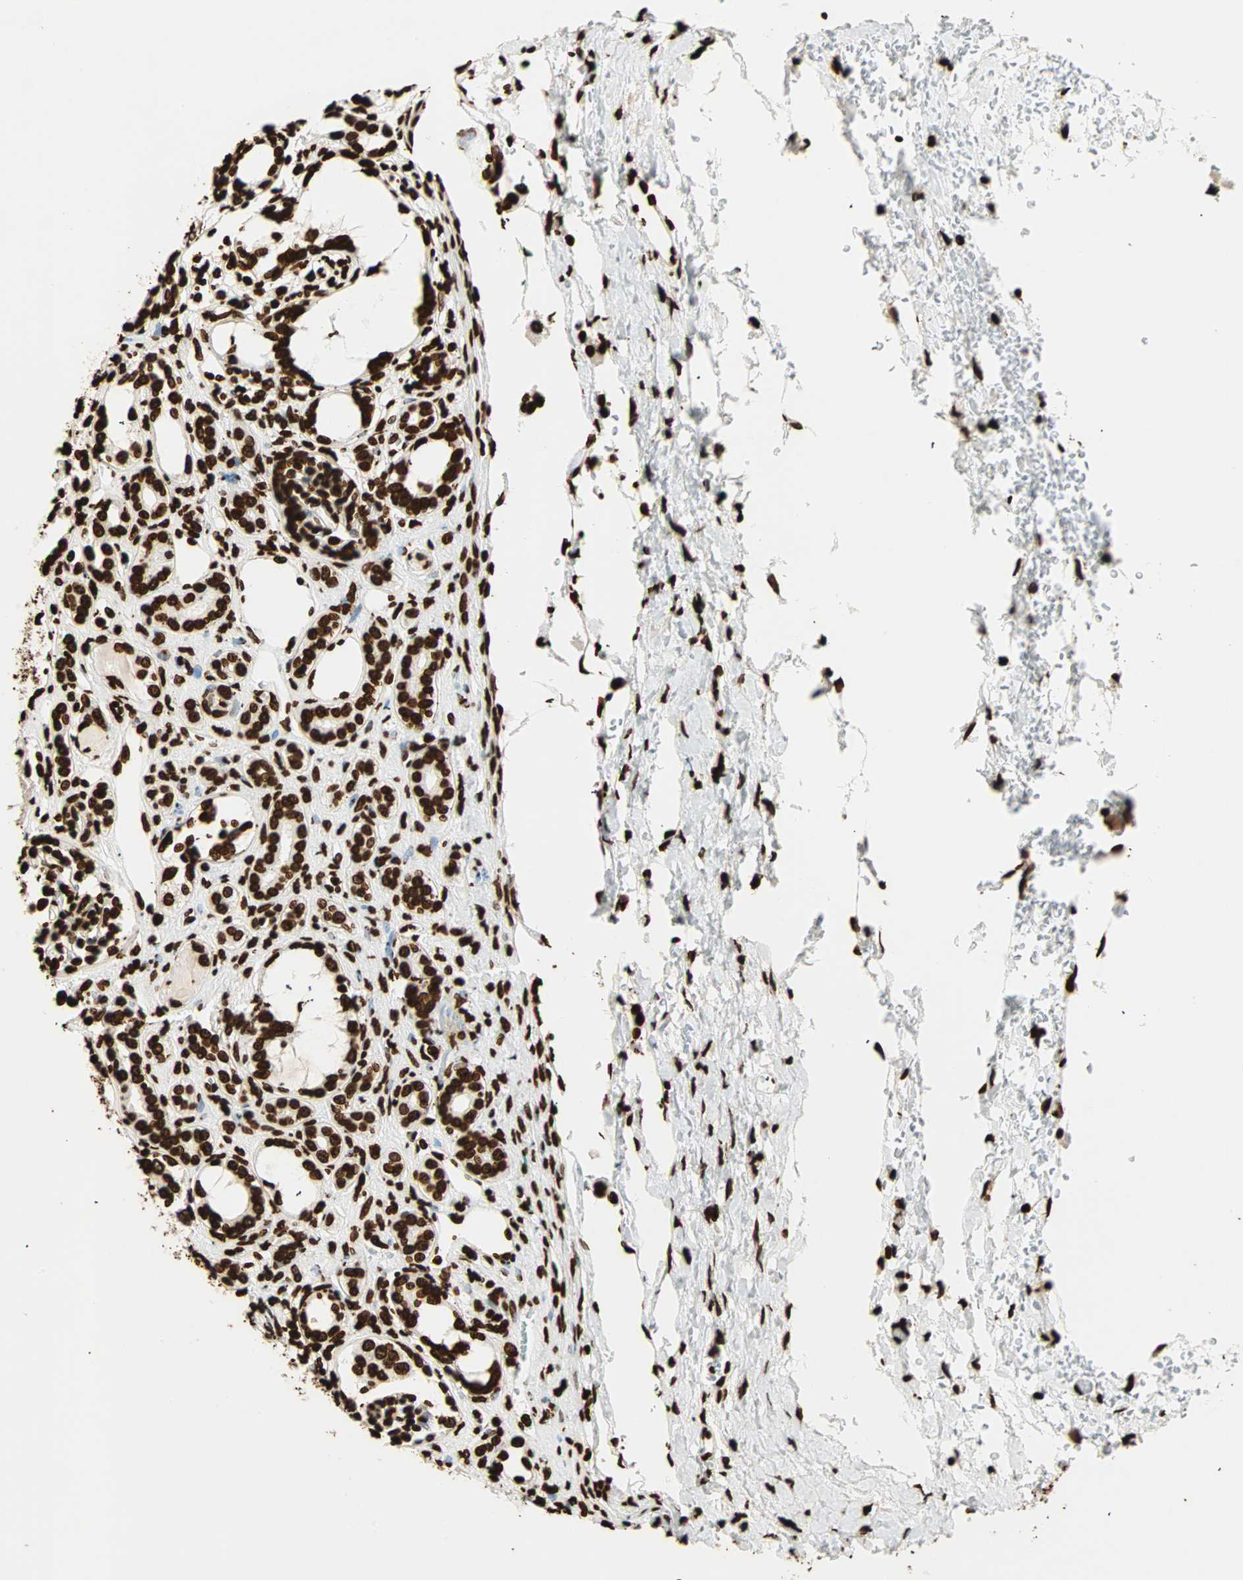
{"staining": {"intensity": "strong", "quantity": ">75%", "location": "nuclear"}, "tissue": "kidney", "cell_type": "Cells in glomeruli", "image_type": "normal", "snomed": [{"axis": "morphology", "description": "Normal tissue, NOS"}, {"axis": "topography", "description": "Kidney"}], "caption": "This is a photomicrograph of IHC staining of benign kidney, which shows strong positivity in the nuclear of cells in glomeruli.", "gene": "GLI2", "patient": {"sex": "male", "age": 7}}